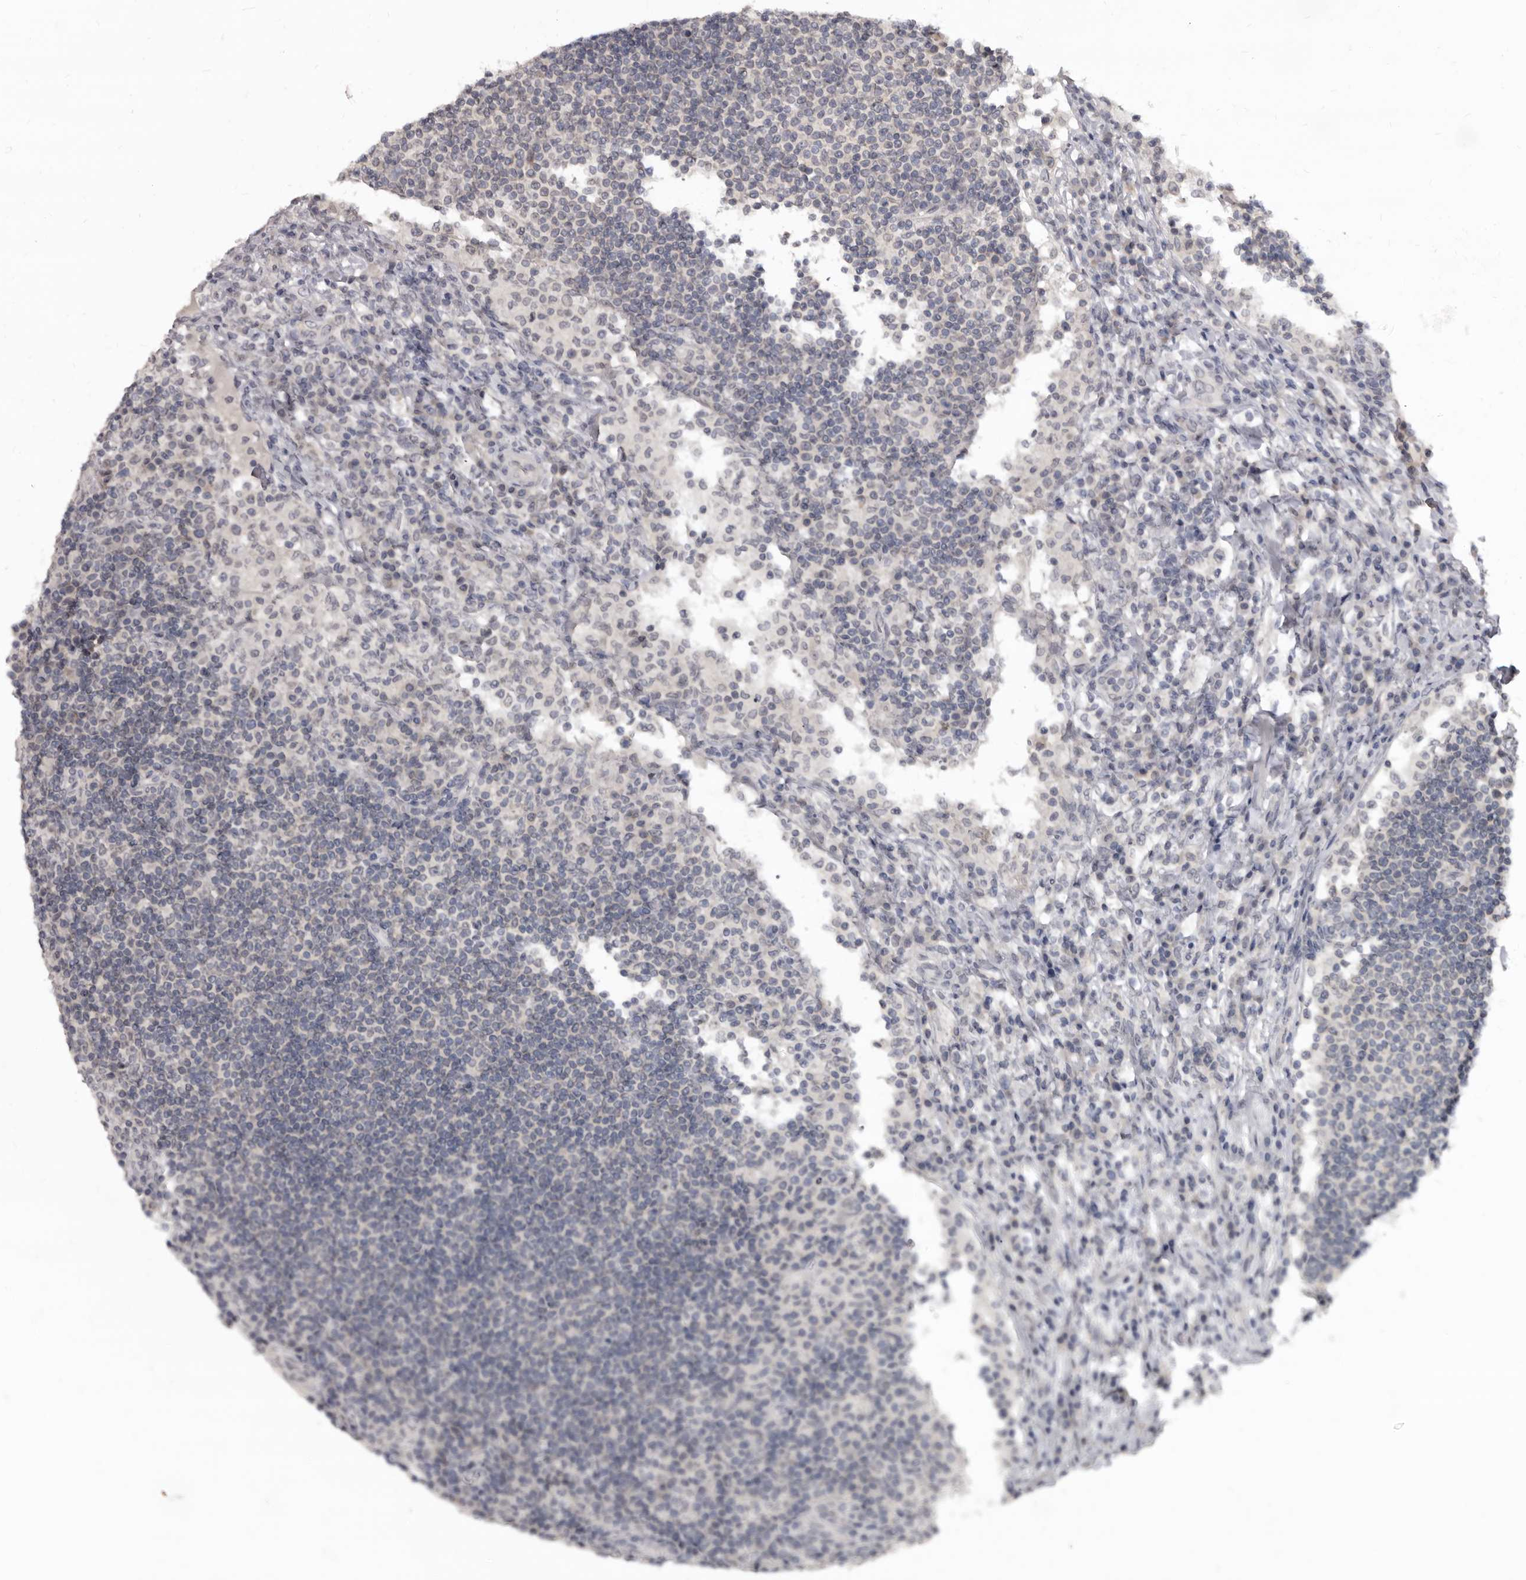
{"staining": {"intensity": "negative", "quantity": "none", "location": "none"}, "tissue": "lymph node", "cell_type": "Germinal center cells", "image_type": "normal", "snomed": [{"axis": "morphology", "description": "Normal tissue, NOS"}, {"axis": "topography", "description": "Lymph node"}], "caption": "Human lymph node stained for a protein using immunohistochemistry exhibits no expression in germinal center cells.", "gene": "SULT1E1", "patient": {"sex": "female", "age": 53}}